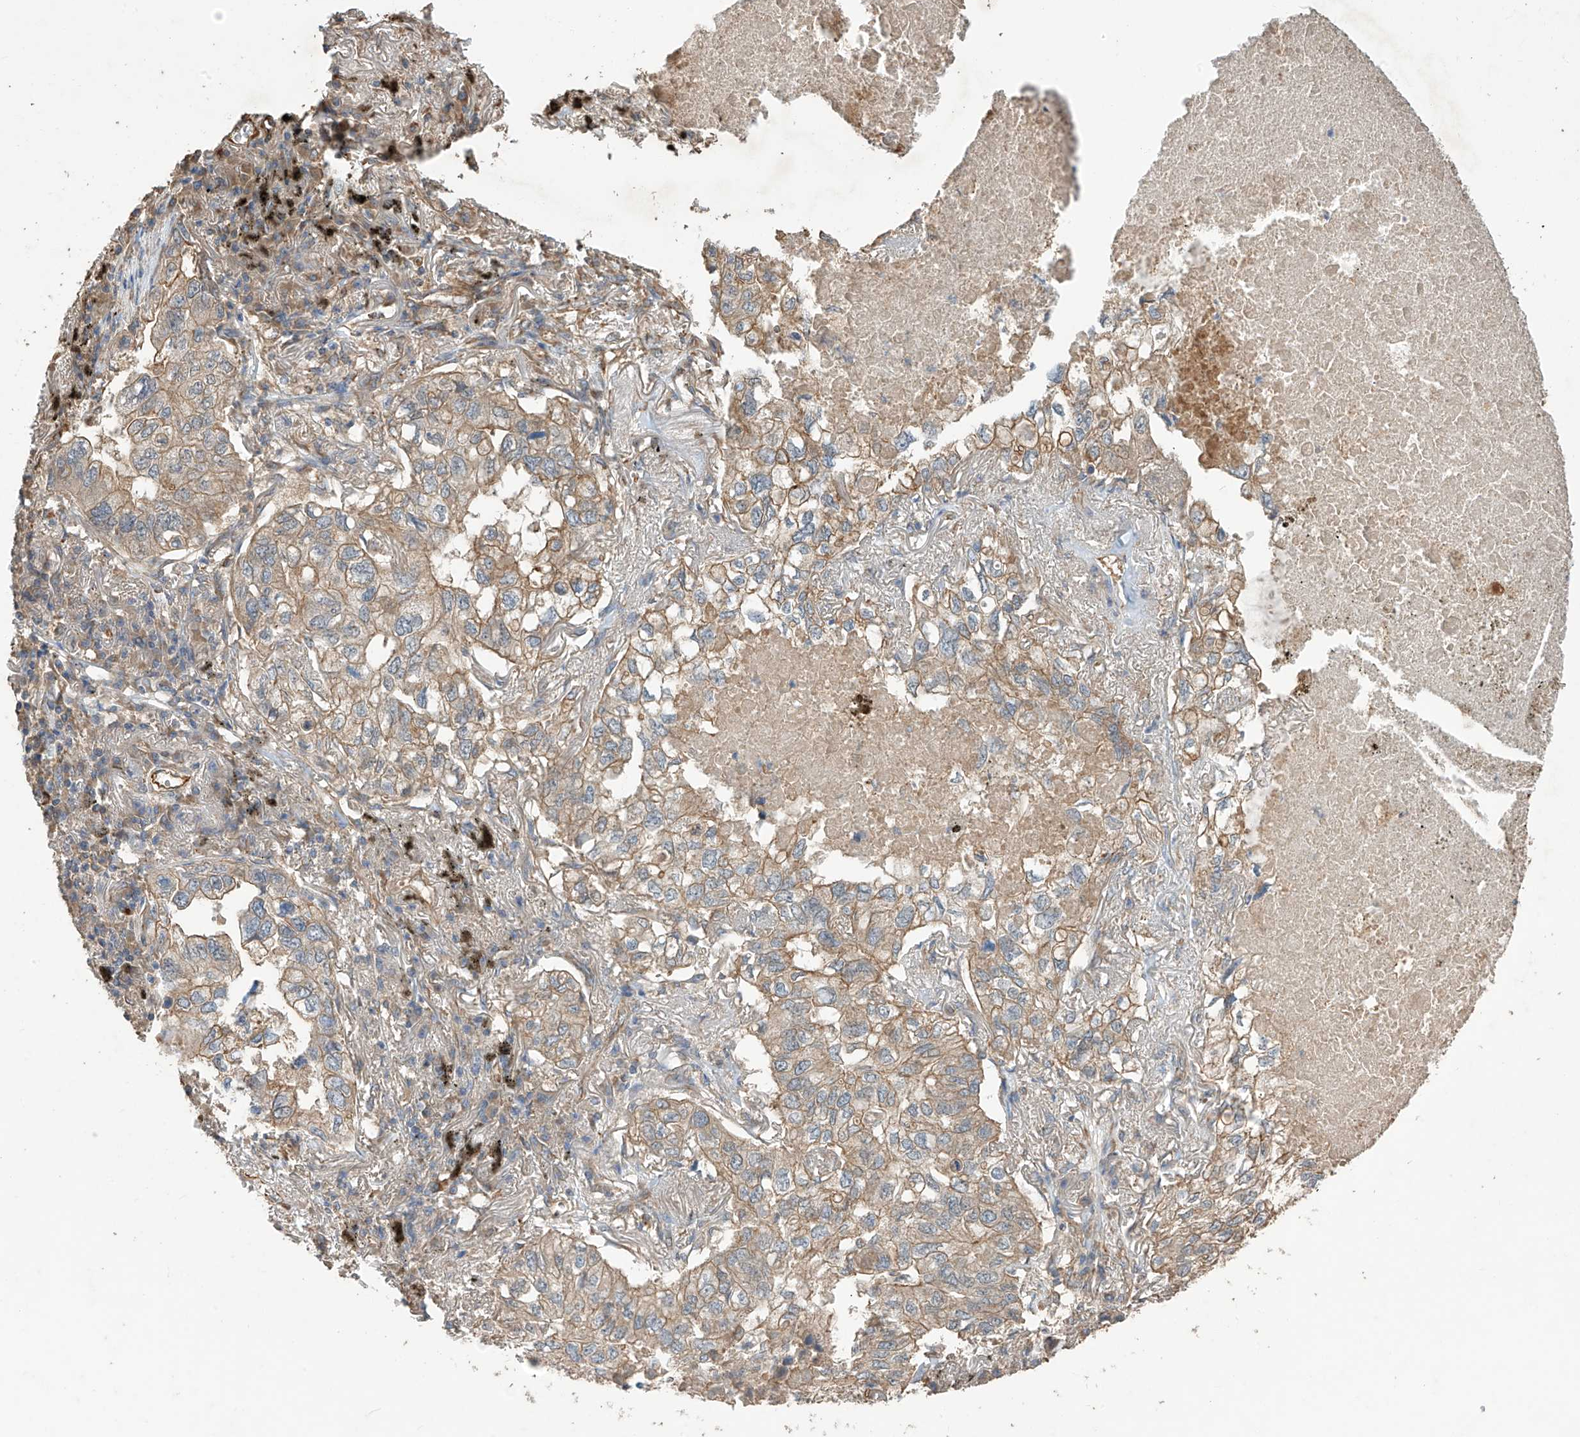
{"staining": {"intensity": "weak", "quantity": ">75%", "location": "cytoplasmic/membranous"}, "tissue": "lung cancer", "cell_type": "Tumor cells", "image_type": "cancer", "snomed": [{"axis": "morphology", "description": "Adenocarcinoma, NOS"}, {"axis": "topography", "description": "Lung"}], "caption": "Tumor cells exhibit low levels of weak cytoplasmic/membranous staining in approximately >75% of cells in human lung cancer. (Brightfield microscopy of DAB IHC at high magnification).", "gene": "AGBL5", "patient": {"sex": "male", "age": 65}}